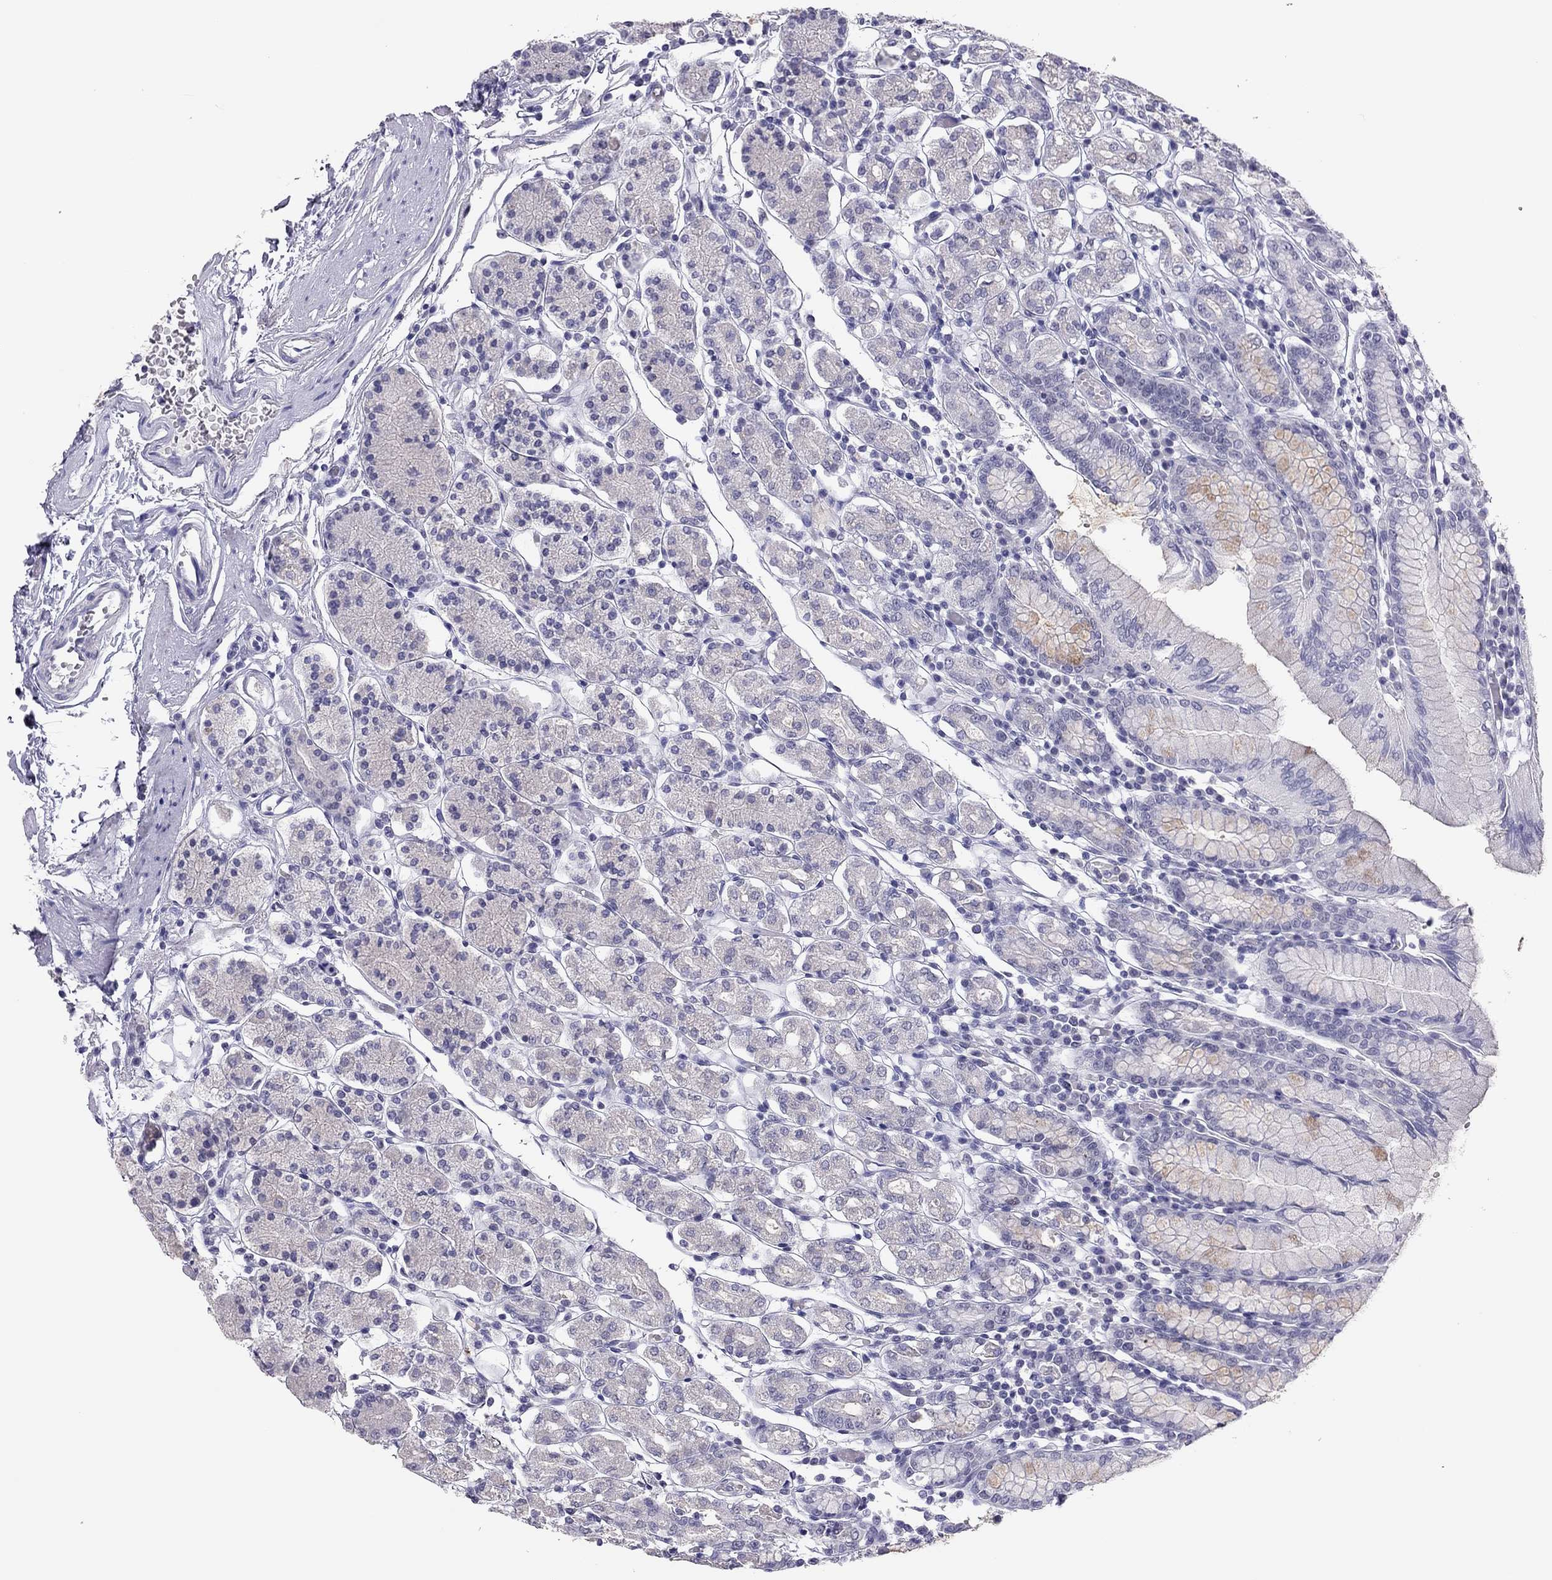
{"staining": {"intensity": "negative", "quantity": "none", "location": "none"}, "tissue": "stomach", "cell_type": "Glandular cells", "image_type": "normal", "snomed": [{"axis": "morphology", "description": "Normal tissue, NOS"}, {"axis": "topography", "description": "Stomach, upper"}, {"axis": "topography", "description": "Stomach"}], "caption": "An immunohistochemistry (IHC) photomicrograph of benign stomach is shown. There is no staining in glandular cells of stomach.", "gene": "PHOX2A", "patient": {"sex": "male", "age": 62}}